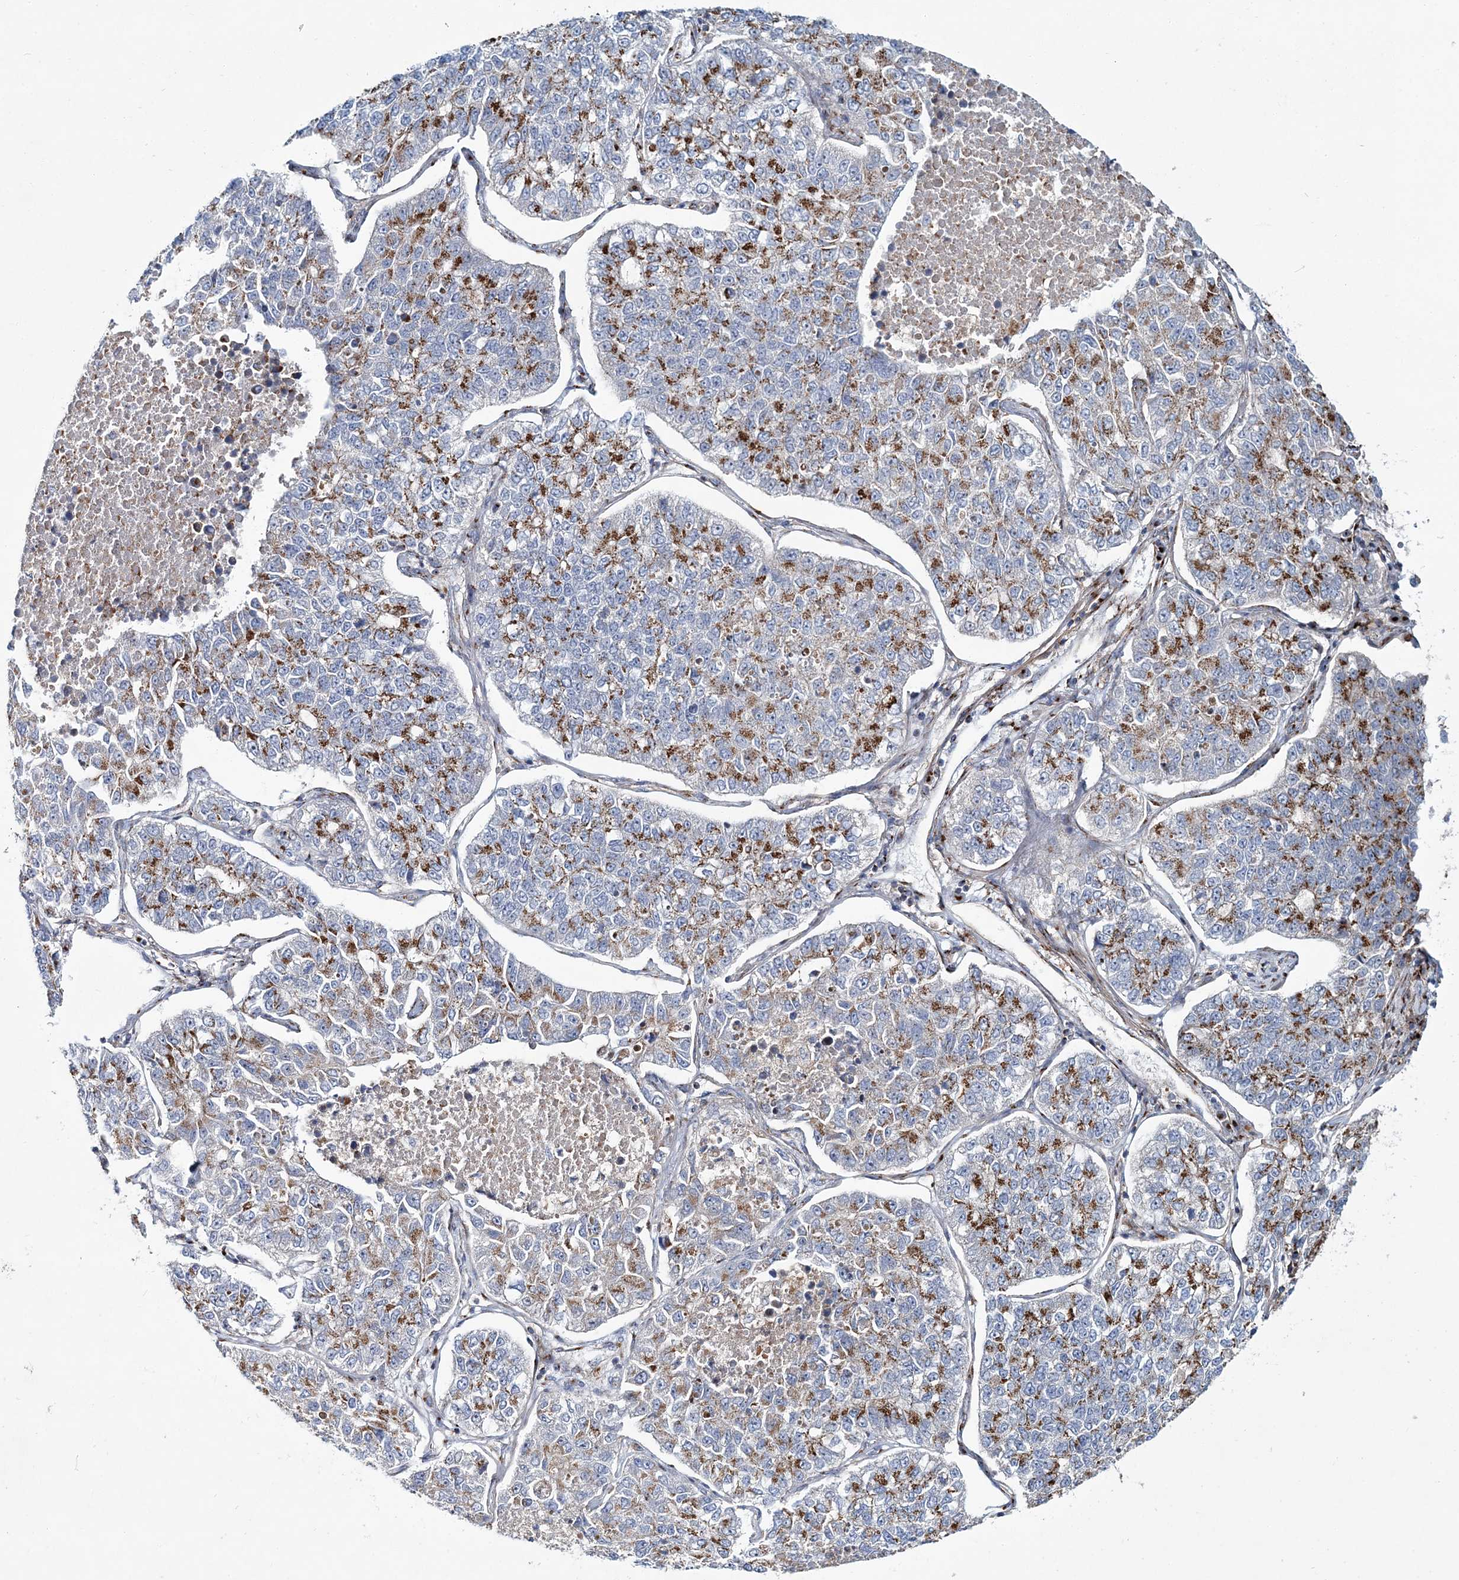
{"staining": {"intensity": "moderate", "quantity": "25%-75%", "location": "cytoplasmic/membranous"}, "tissue": "lung cancer", "cell_type": "Tumor cells", "image_type": "cancer", "snomed": [{"axis": "morphology", "description": "Adenocarcinoma, NOS"}, {"axis": "topography", "description": "Lung"}], "caption": "This is a photomicrograph of IHC staining of lung adenocarcinoma, which shows moderate positivity in the cytoplasmic/membranous of tumor cells.", "gene": "MAN1A2", "patient": {"sex": "male", "age": 49}}